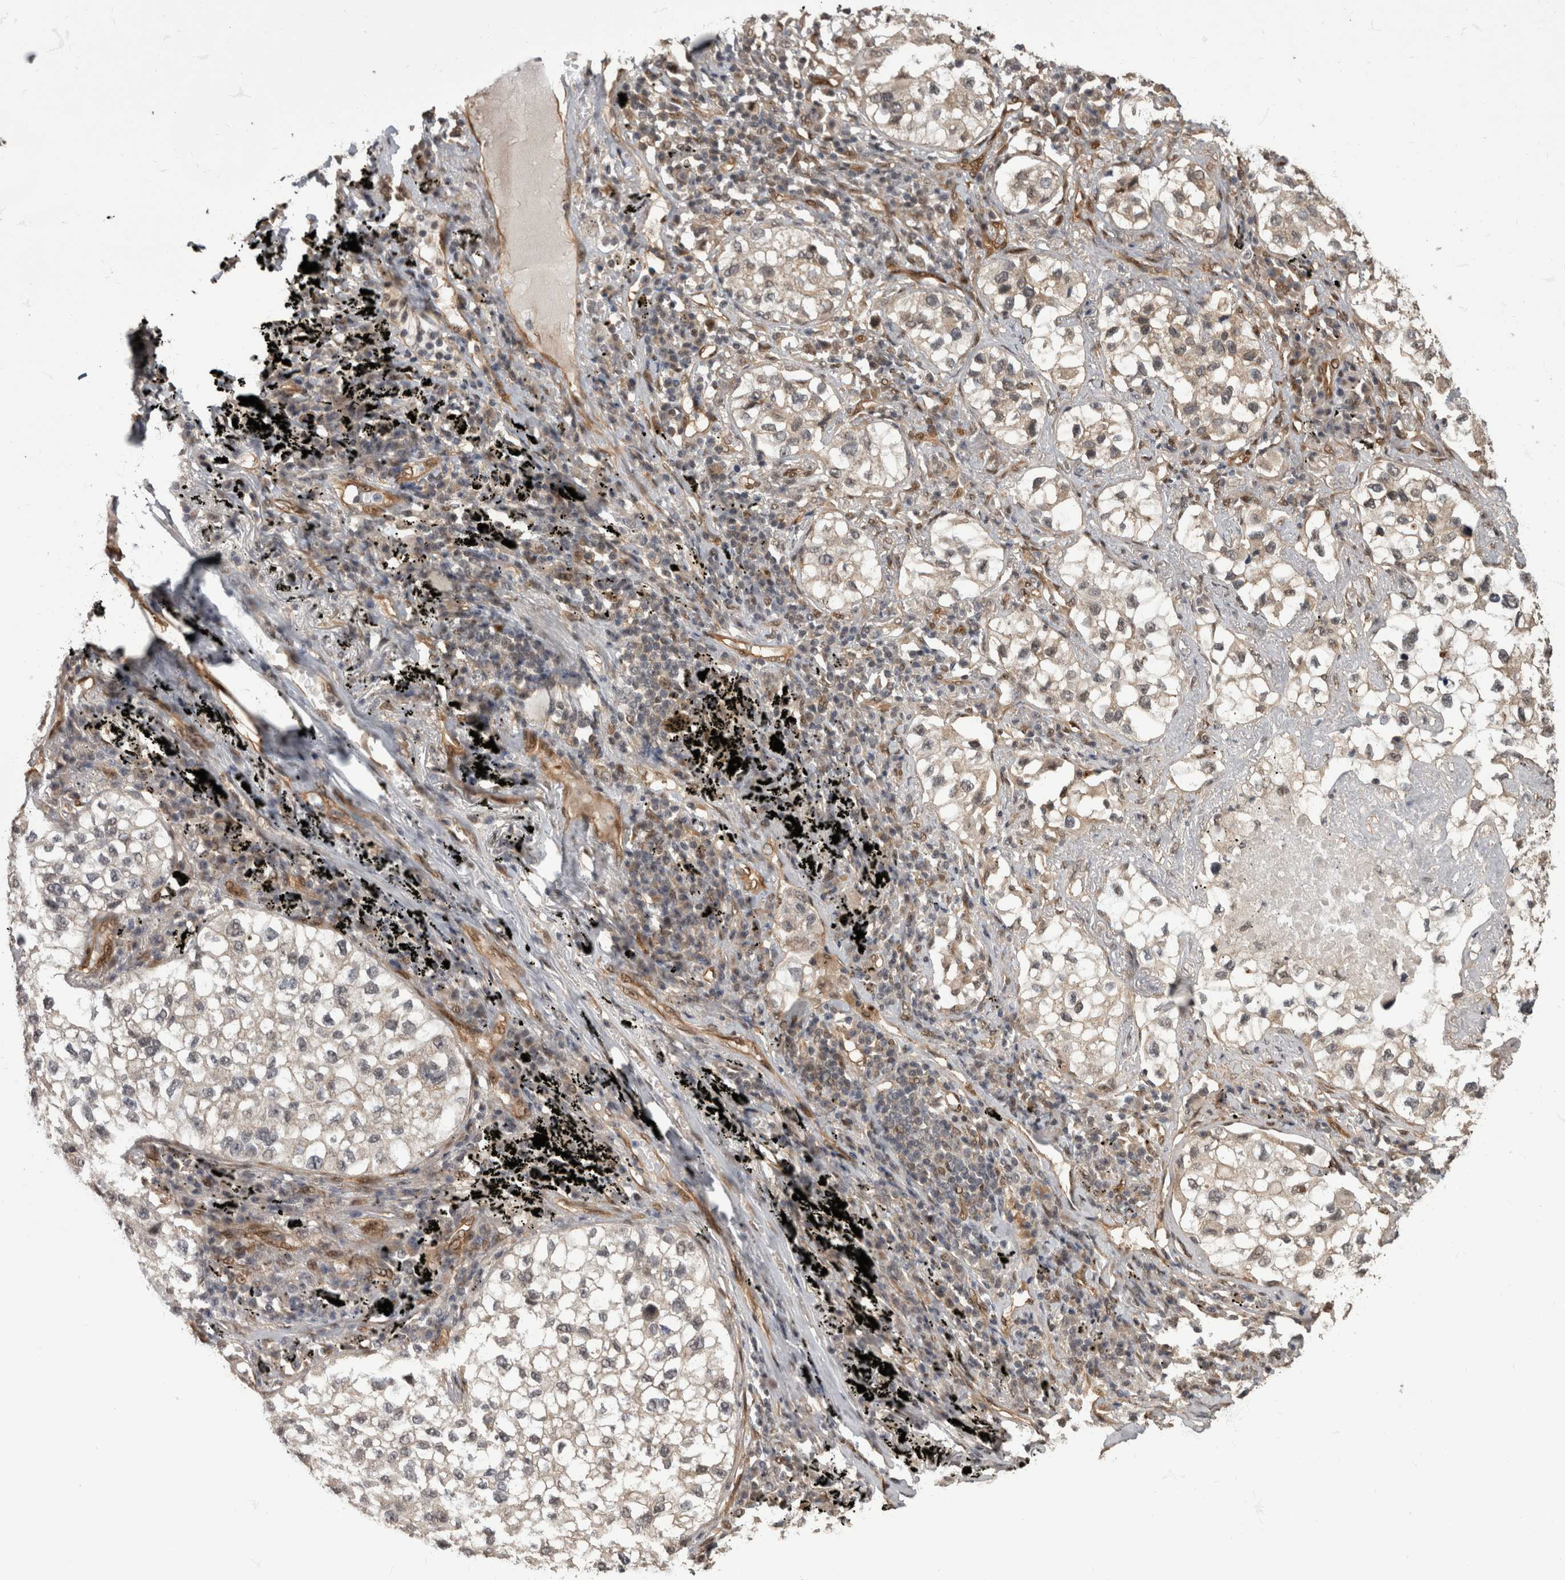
{"staining": {"intensity": "weak", "quantity": "<25%", "location": "cytoplasmic/membranous,nuclear"}, "tissue": "lung cancer", "cell_type": "Tumor cells", "image_type": "cancer", "snomed": [{"axis": "morphology", "description": "Adenocarcinoma, NOS"}, {"axis": "topography", "description": "Lung"}], "caption": "The immunohistochemistry (IHC) micrograph has no significant expression in tumor cells of lung adenocarcinoma tissue. (DAB (3,3'-diaminobenzidine) immunohistochemistry, high magnification).", "gene": "AKT3", "patient": {"sex": "male", "age": 63}}